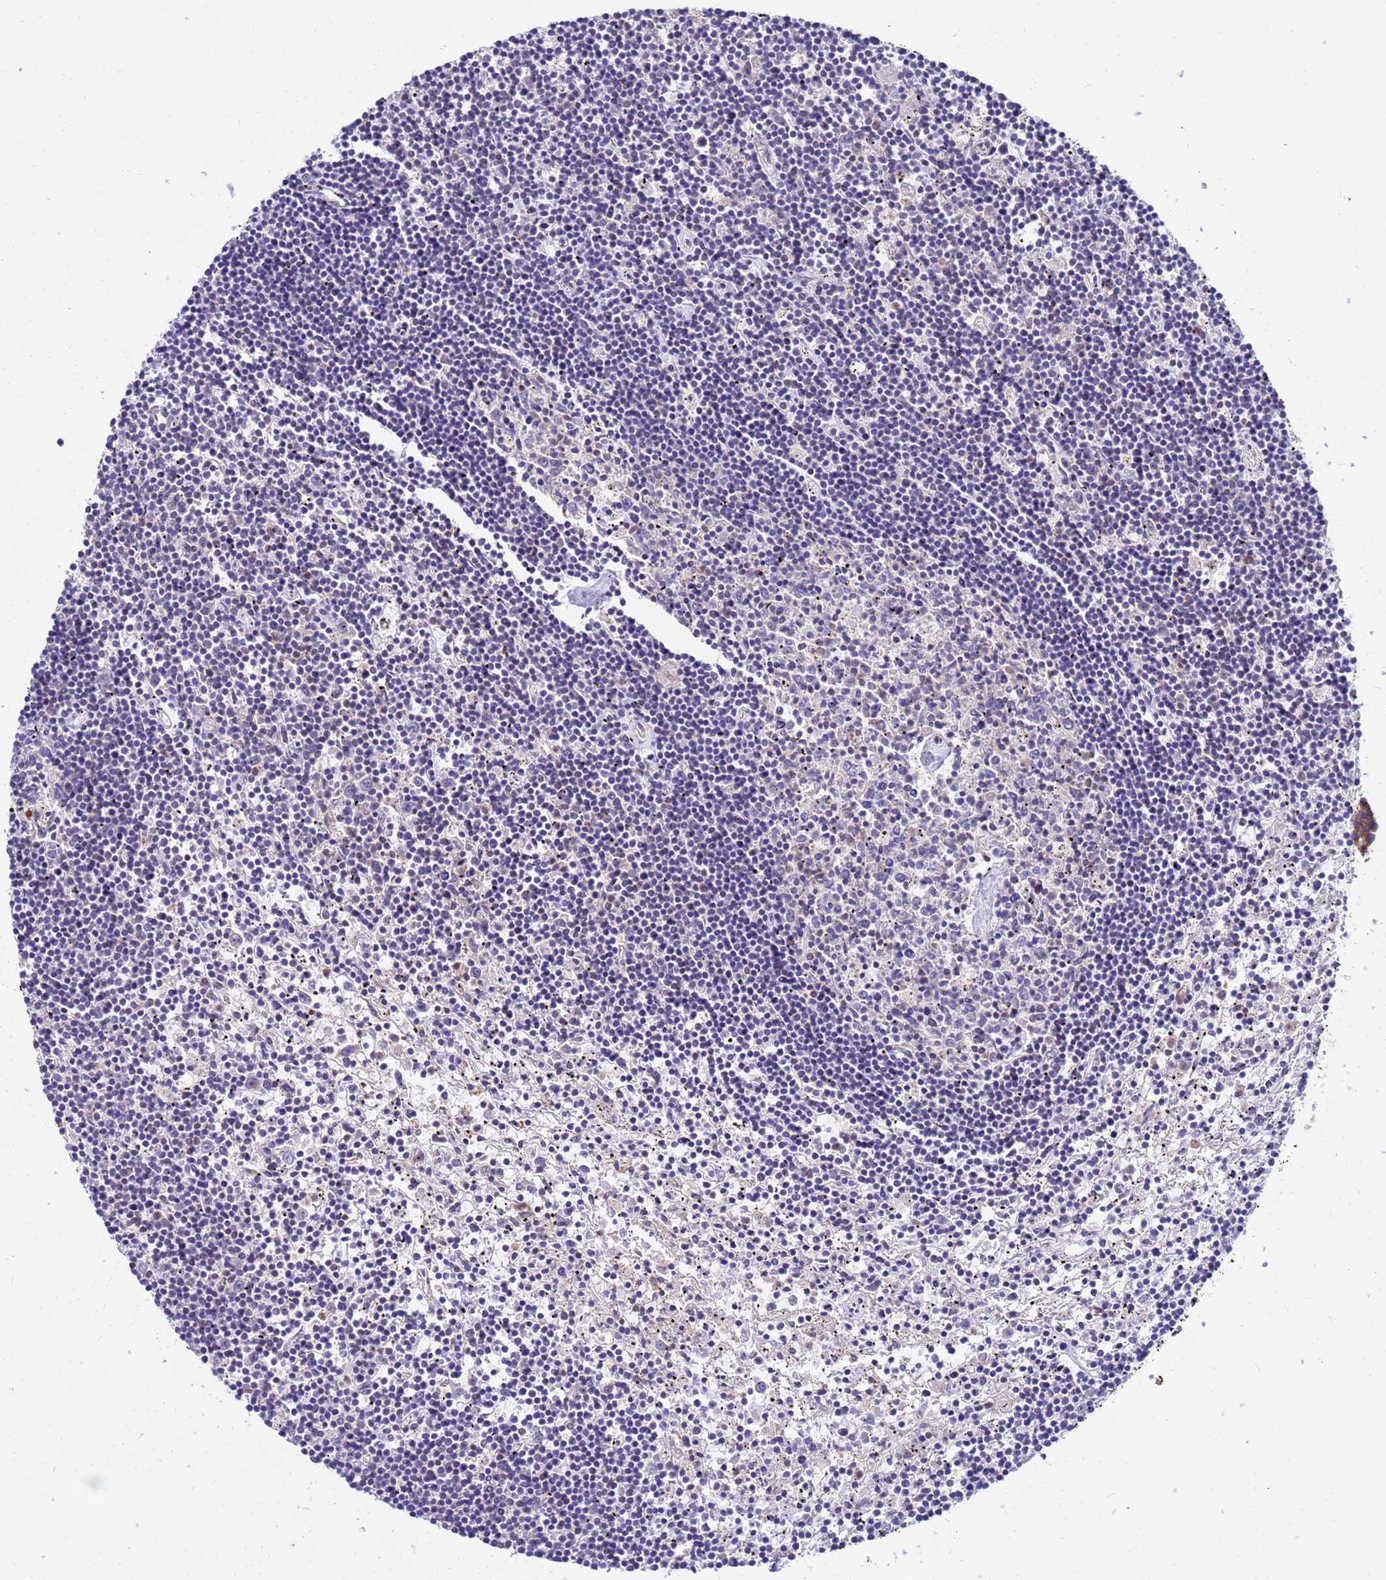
{"staining": {"intensity": "negative", "quantity": "none", "location": "none"}, "tissue": "lymphoma", "cell_type": "Tumor cells", "image_type": "cancer", "snomed": [{"axis": "morphology", "description": "Malignant lymphoma, non-Hodgkin's type, Low grade"}, {"axis": "topography", "description": "Spleen"}], "caption": "An IHC histopathology image of malignant lymphoma, non-Hodgkin's type (low-grade) is shown. There is no staining in tumor cells of malignant lymphoma, non-Hodgkin's type (low-grade). (DAB (3,3'-diaminobenzidine) immunohistochemistry visualized using brightfield microscopy, high magnification).", "gene": "GET3", "patient": {"sex": "male", "age": 76}}